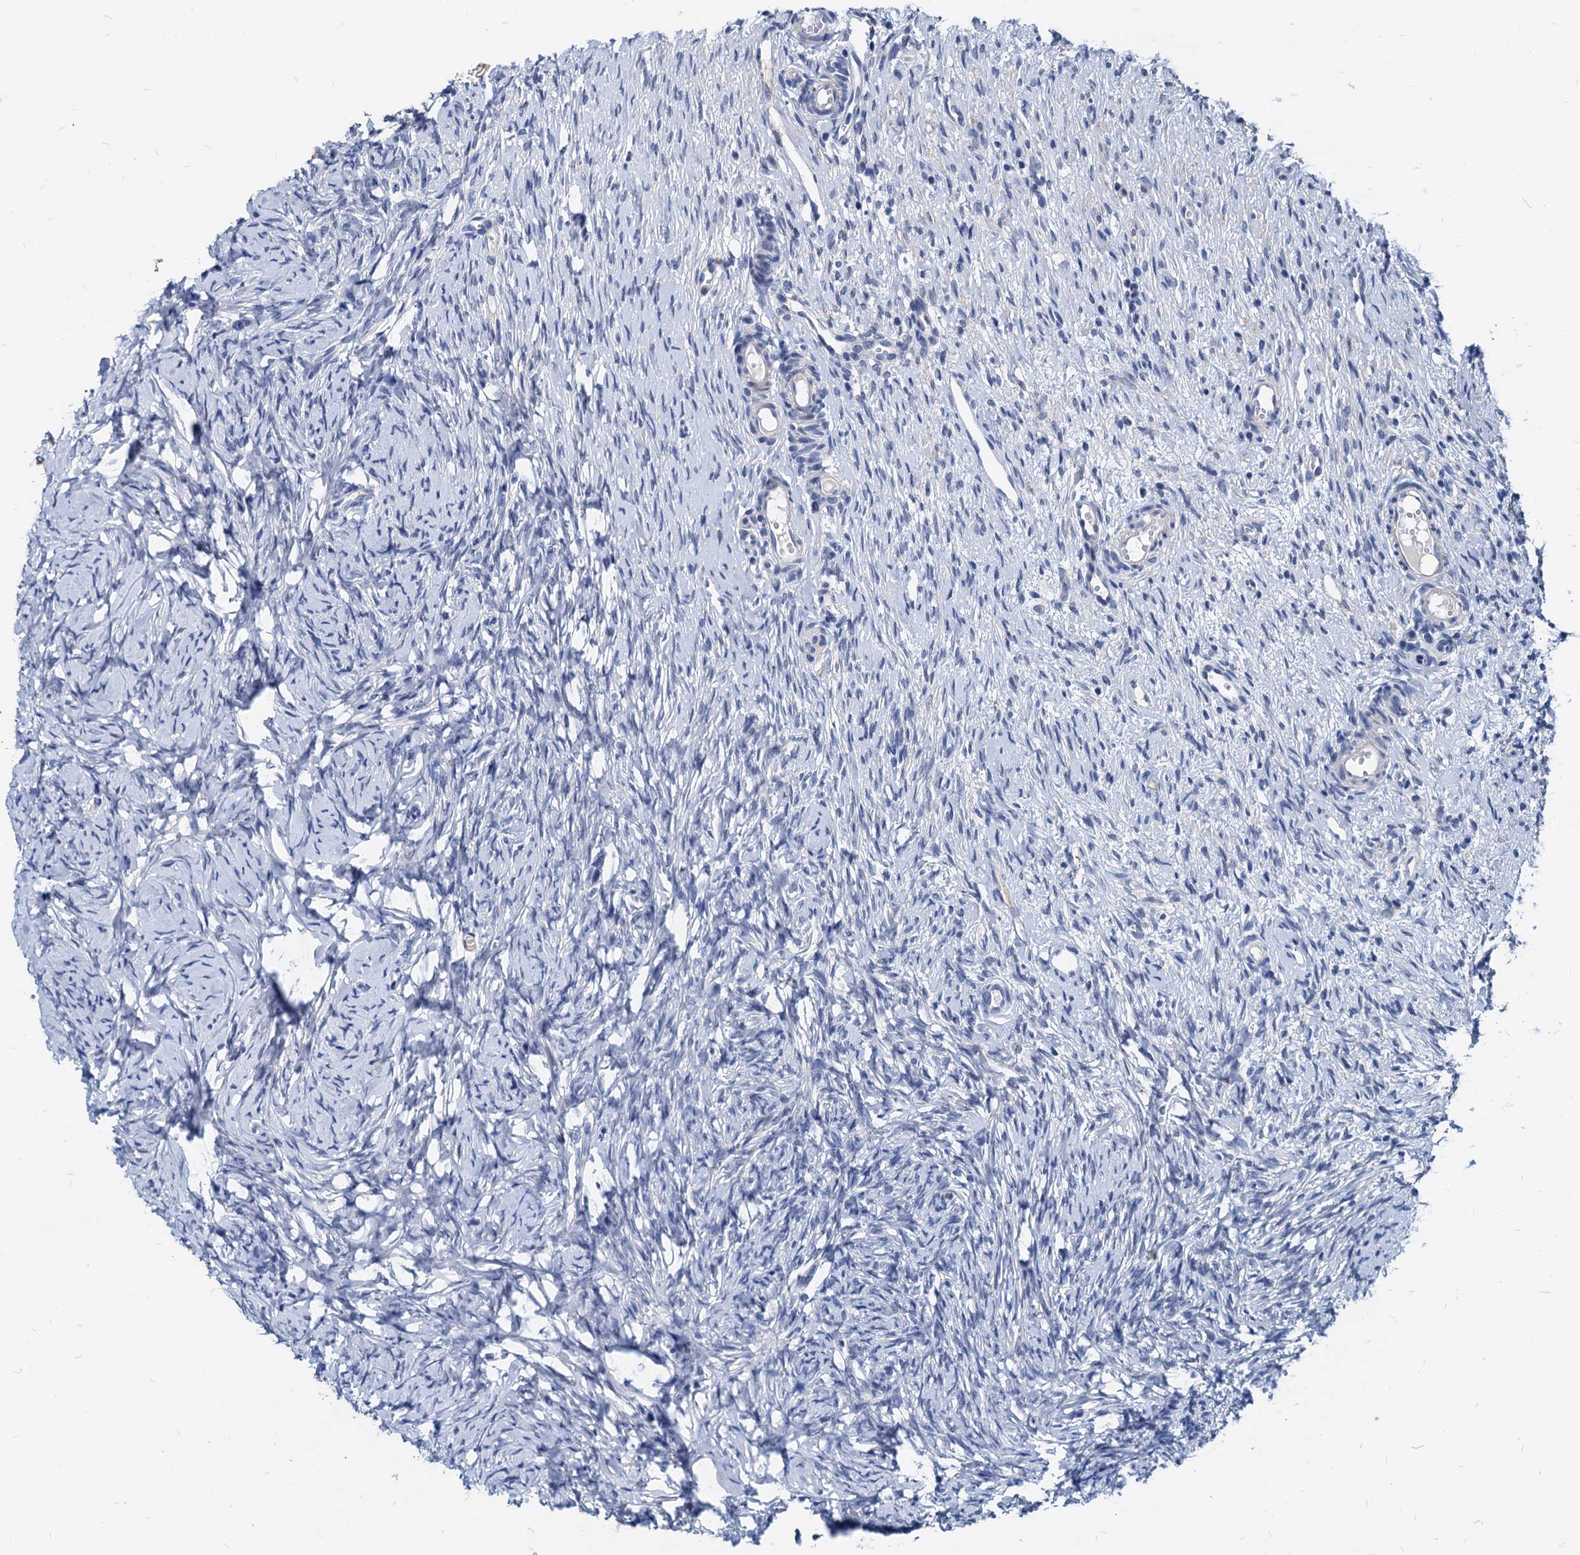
{"staining": {"intensity": "negative", "quantity": "none", "location": "none"}, "tissue": "ovary", "cell_type": "Ovarian stroma cells", "image_type": "normal", "snomed": [{"axis": "morphology", "description": "Normal tissue, NOS"}, {"axis": "topography", "description": "Ovary"}], "caption": "DAB (3,3'-diaminobenzidine) immunohistochemical staining of benign ovary displays no significant staining in ovarian stroma cells.", "gene": "HSF2", "patient": {"sex": "female", "age": 51}}